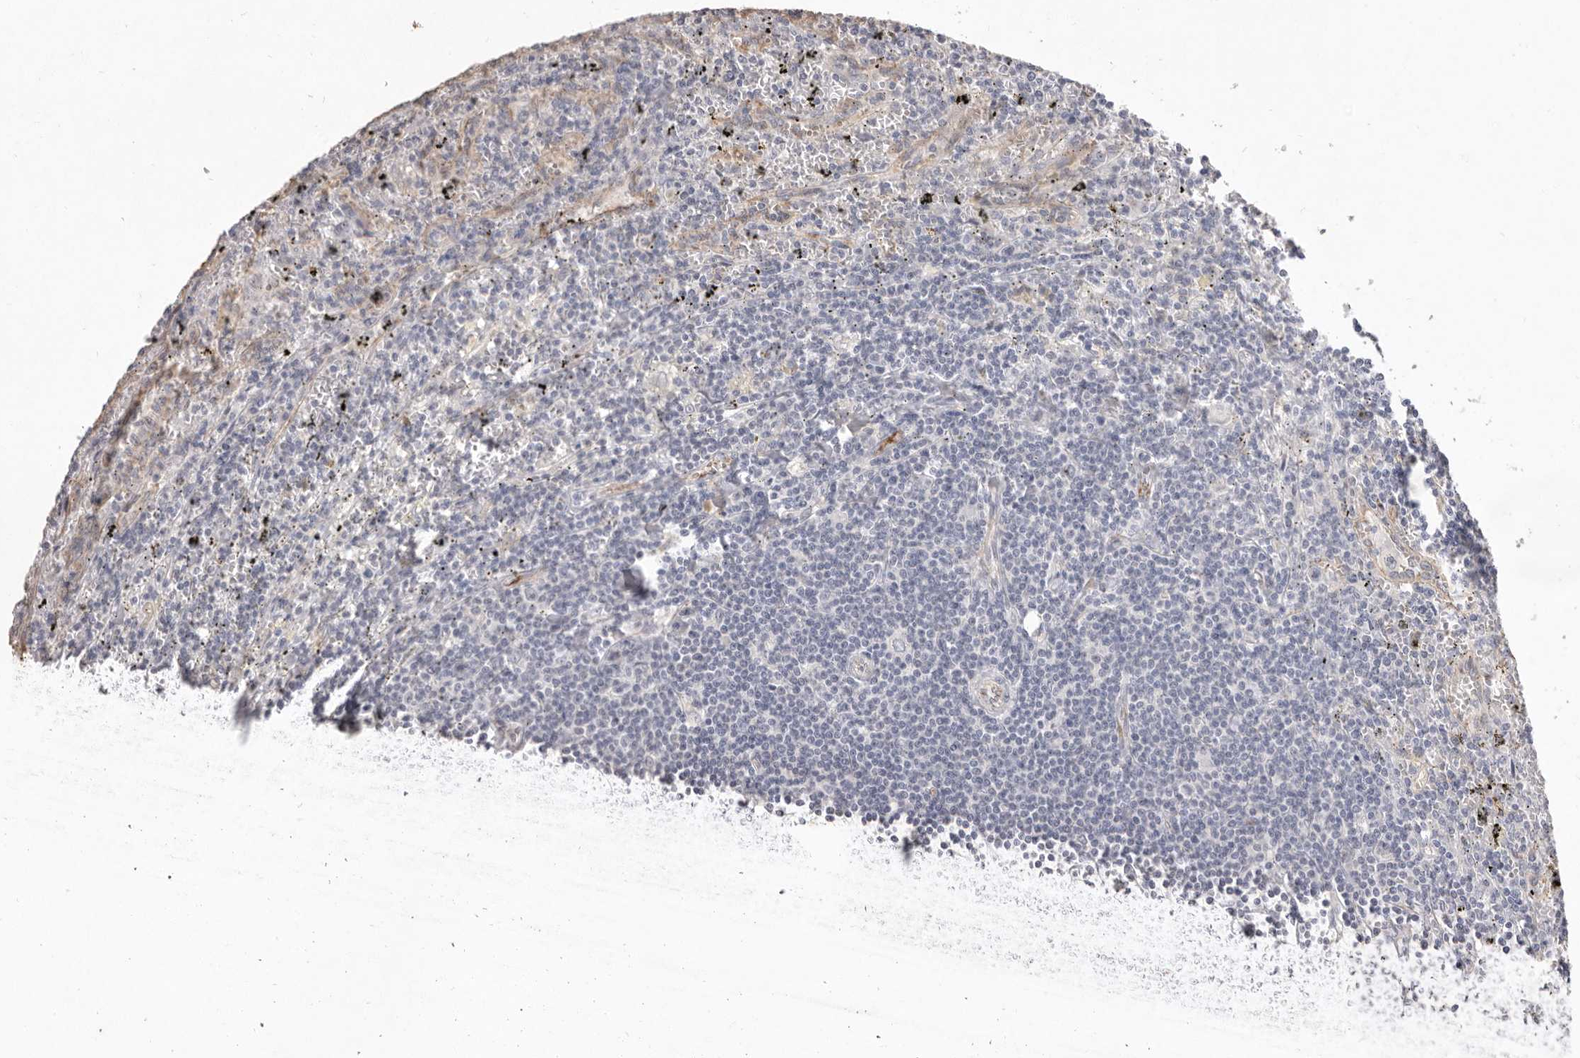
{"staining": {"intensity": "negative", "quantity": "none", "location": "none"}, "tissue": "lymphoma", "cell_type": "Tumor cells", "image_type": "cancer", "snomed": [{"axis": "morphology", "description": "Malignant lymphoma, non-Hodgkin's type, Low grade"}, {"axis": "topography", "description": "Spleen"}], "caption": "Immunohistochemistry of human low-grade malignant lymphoma, non-Hodgkin's type reveals no staining in tumor cells.", "gene": "ZYG11B", "patient": {"sex": "male", "age": 76}}